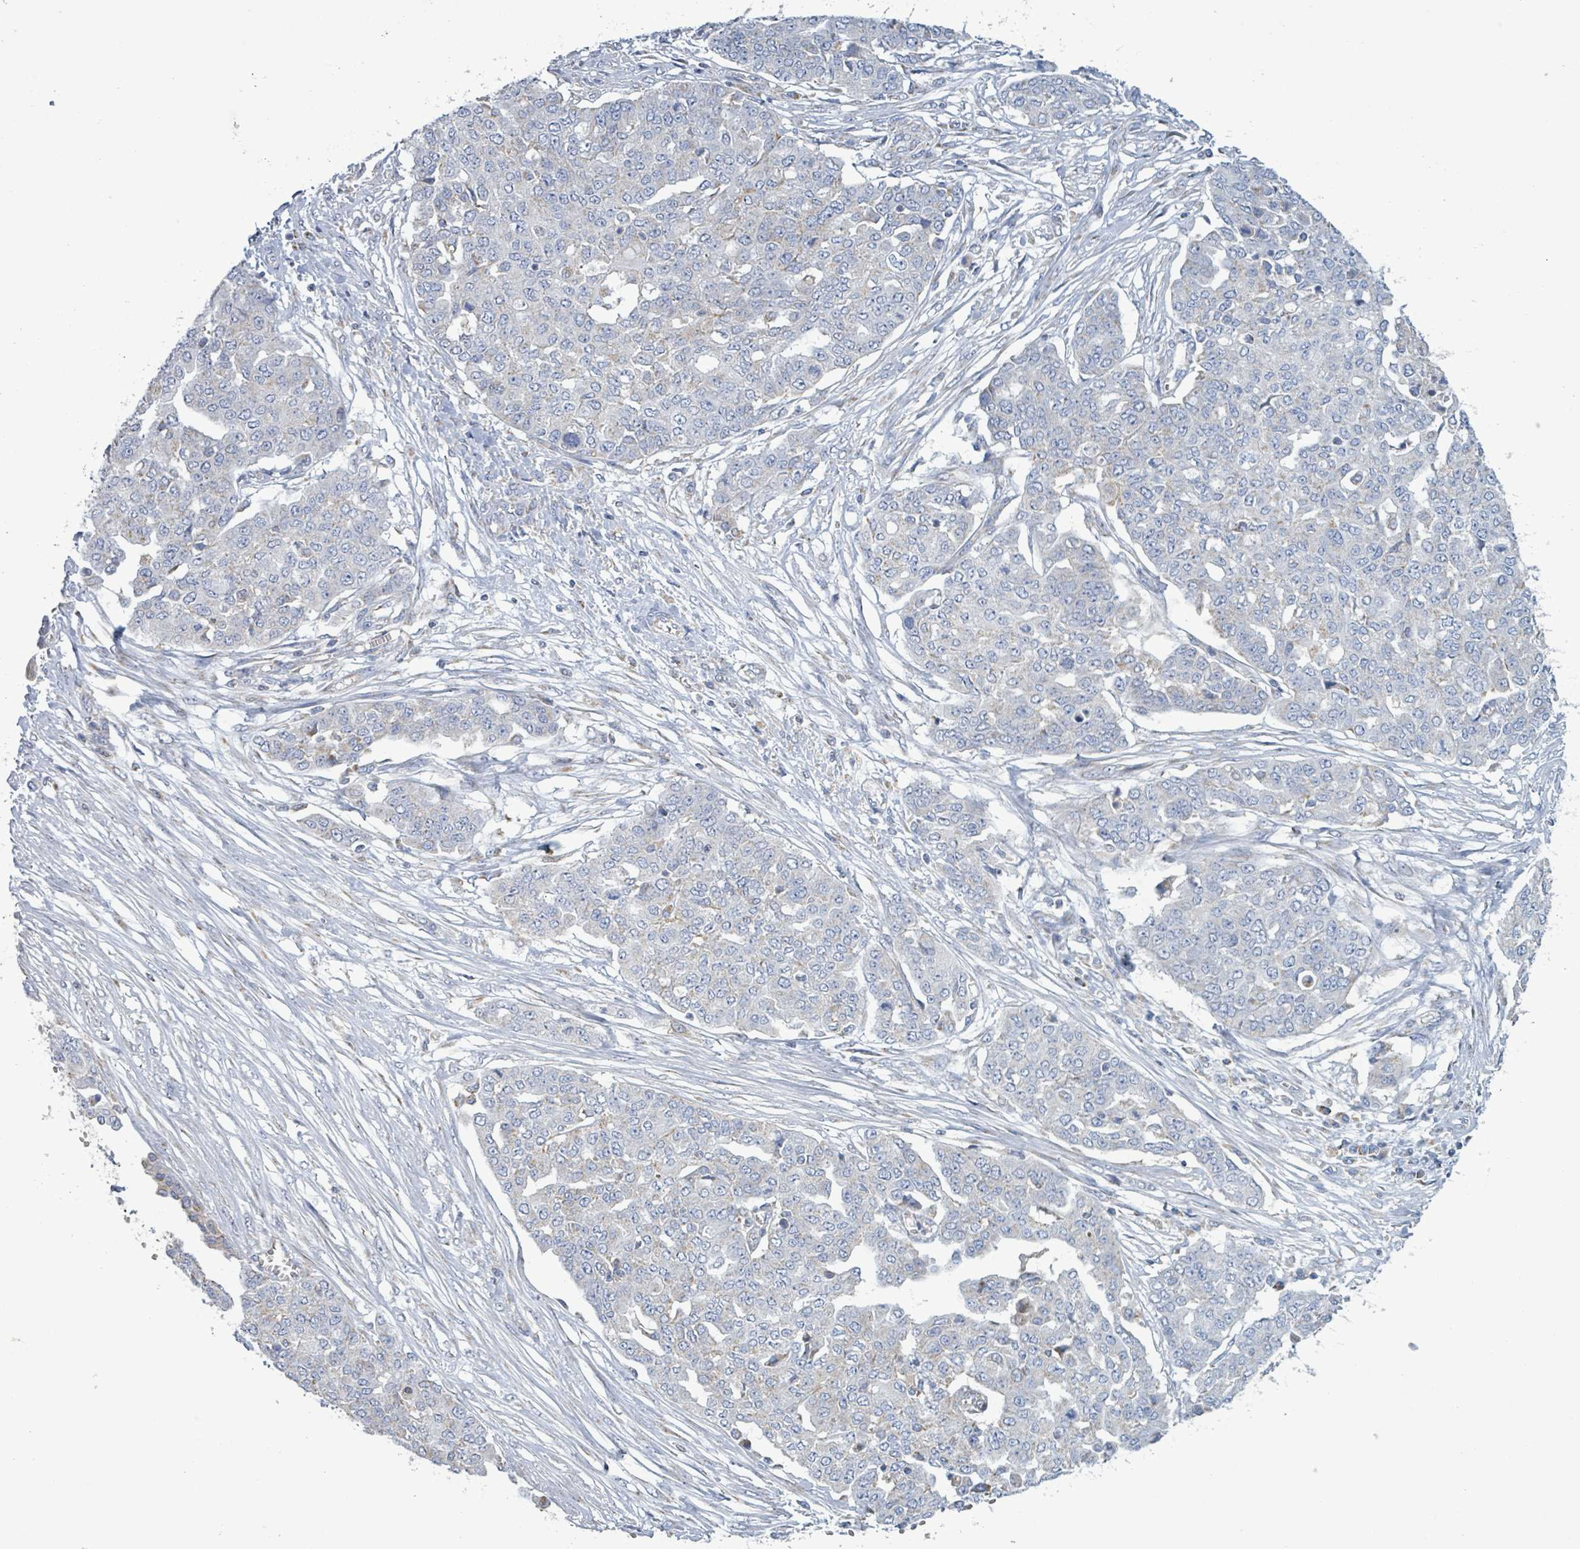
{"staining": {"intensity": "negative", "quantity": "none", "location": "none"}, "tissue": "ovarian cancer", "cell_type": "Tumor cells", "image_type": "cancer", "snomed": [{"axis": "morphology", "description": "Cystadenocarcinoma, serous, NOS"}, {"axis": "topography", "description": "Soft tissue"}, {"axis": "topography", "description": "Ovary"}], "caption": "Immunohistochemistry (IHC) of human ovarian cancer exhibits no positivity in tumor cells. The staining was performed using DAB to visualize the protein expression in brown, while the nuclei were stained in blue with hematoxylin (Magnification: 20x).", "gene": "AKR1C4", "patient": {"sex": "female", "age": 57}}